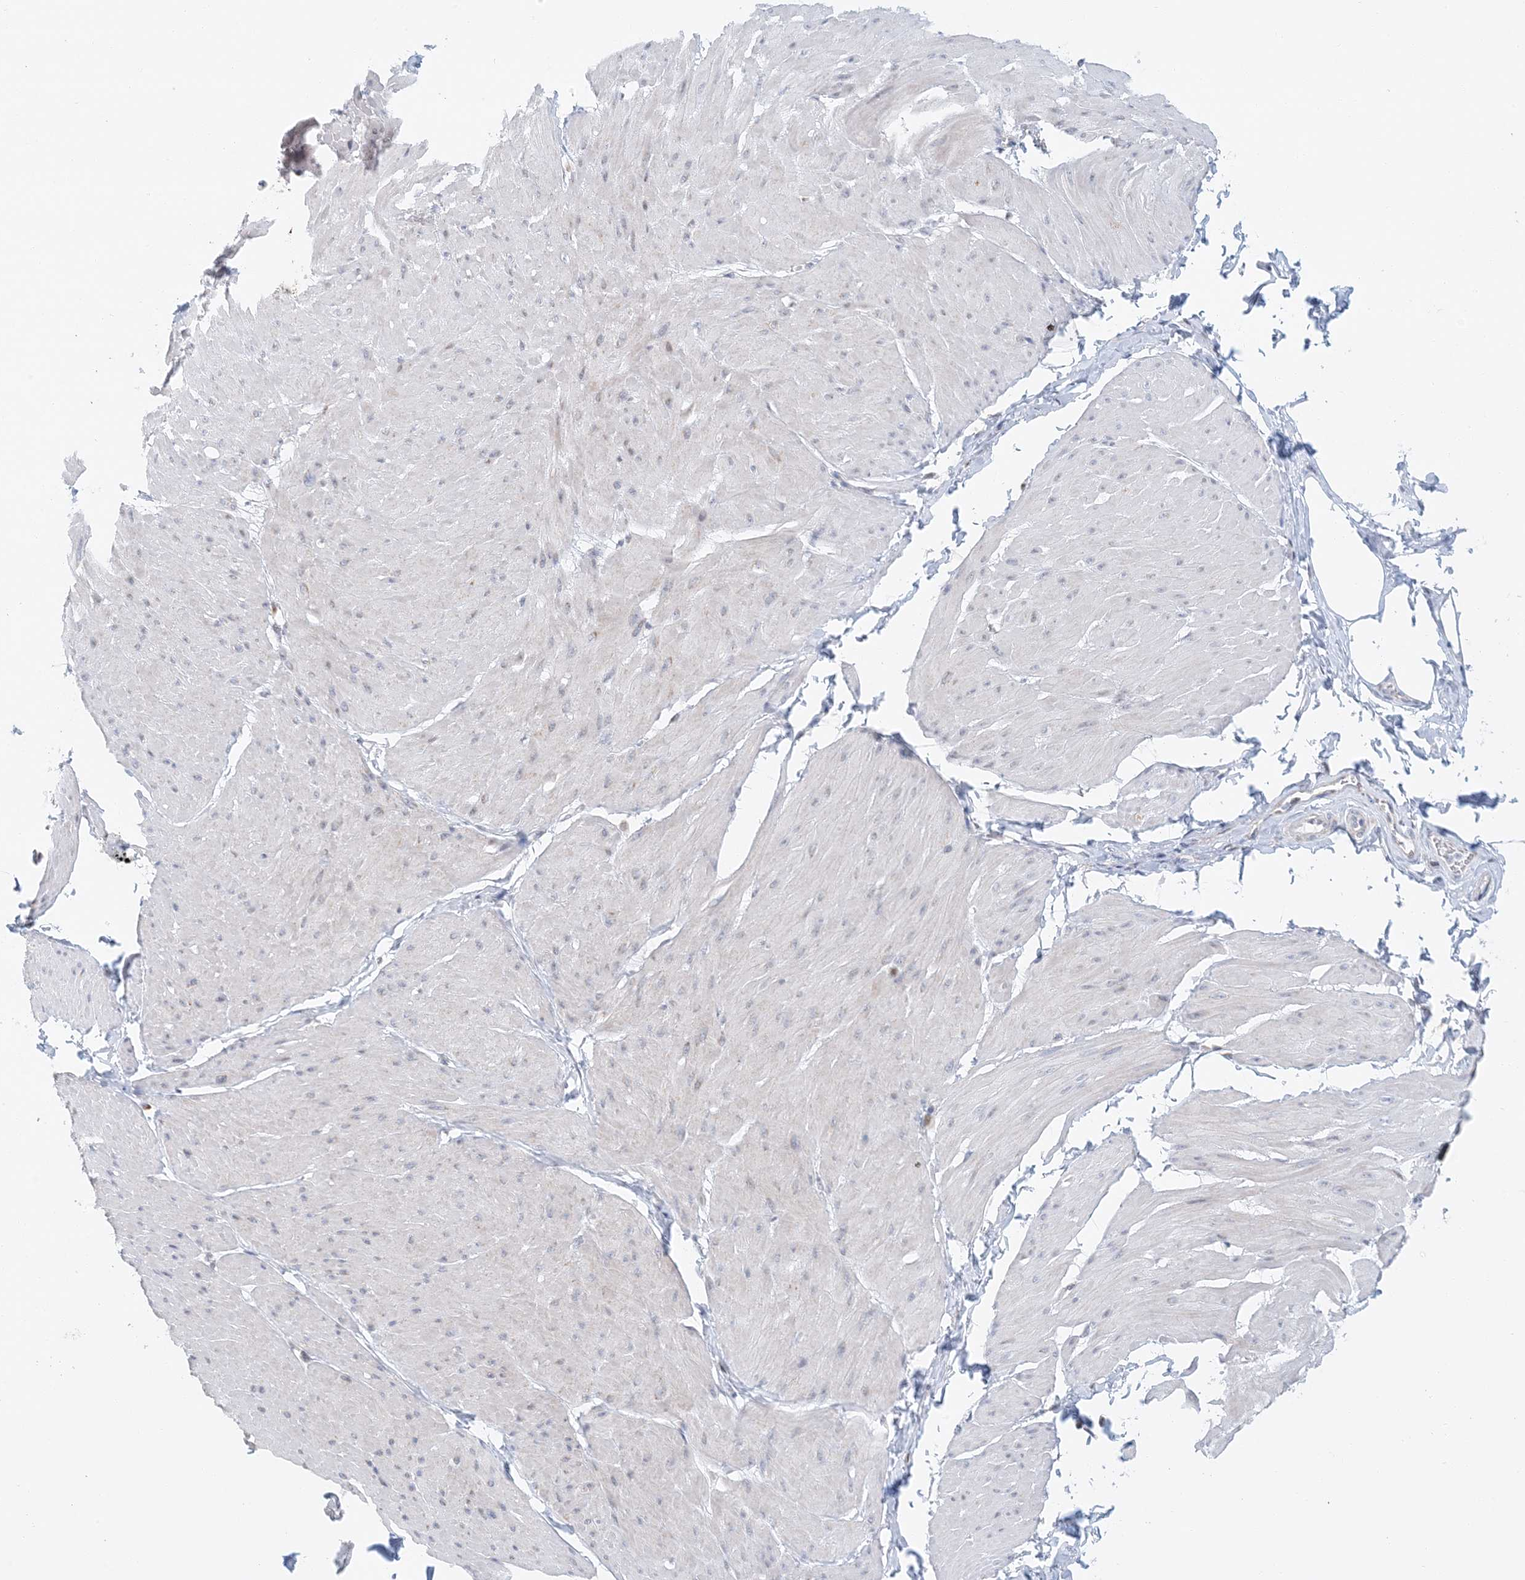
{"staining": {"intensity": "negative", "quantity": "none", "location": "none"}, "tissue": "smooth muscle", "cell_type": "Smooth muscle cells", "image_type": "normal", "snomed": [{"axis": "morphology", "description": "Urothelial carcinoma, High grade"}, {"axis": "topography", "description": "Urinary bladder"}], "caption": "Human smooth muscle stained for a protein using IHC shows no positivity in smooth muscle cells.", "gene": "BDH1", "patient": {"sex": "male", "age": 46}}